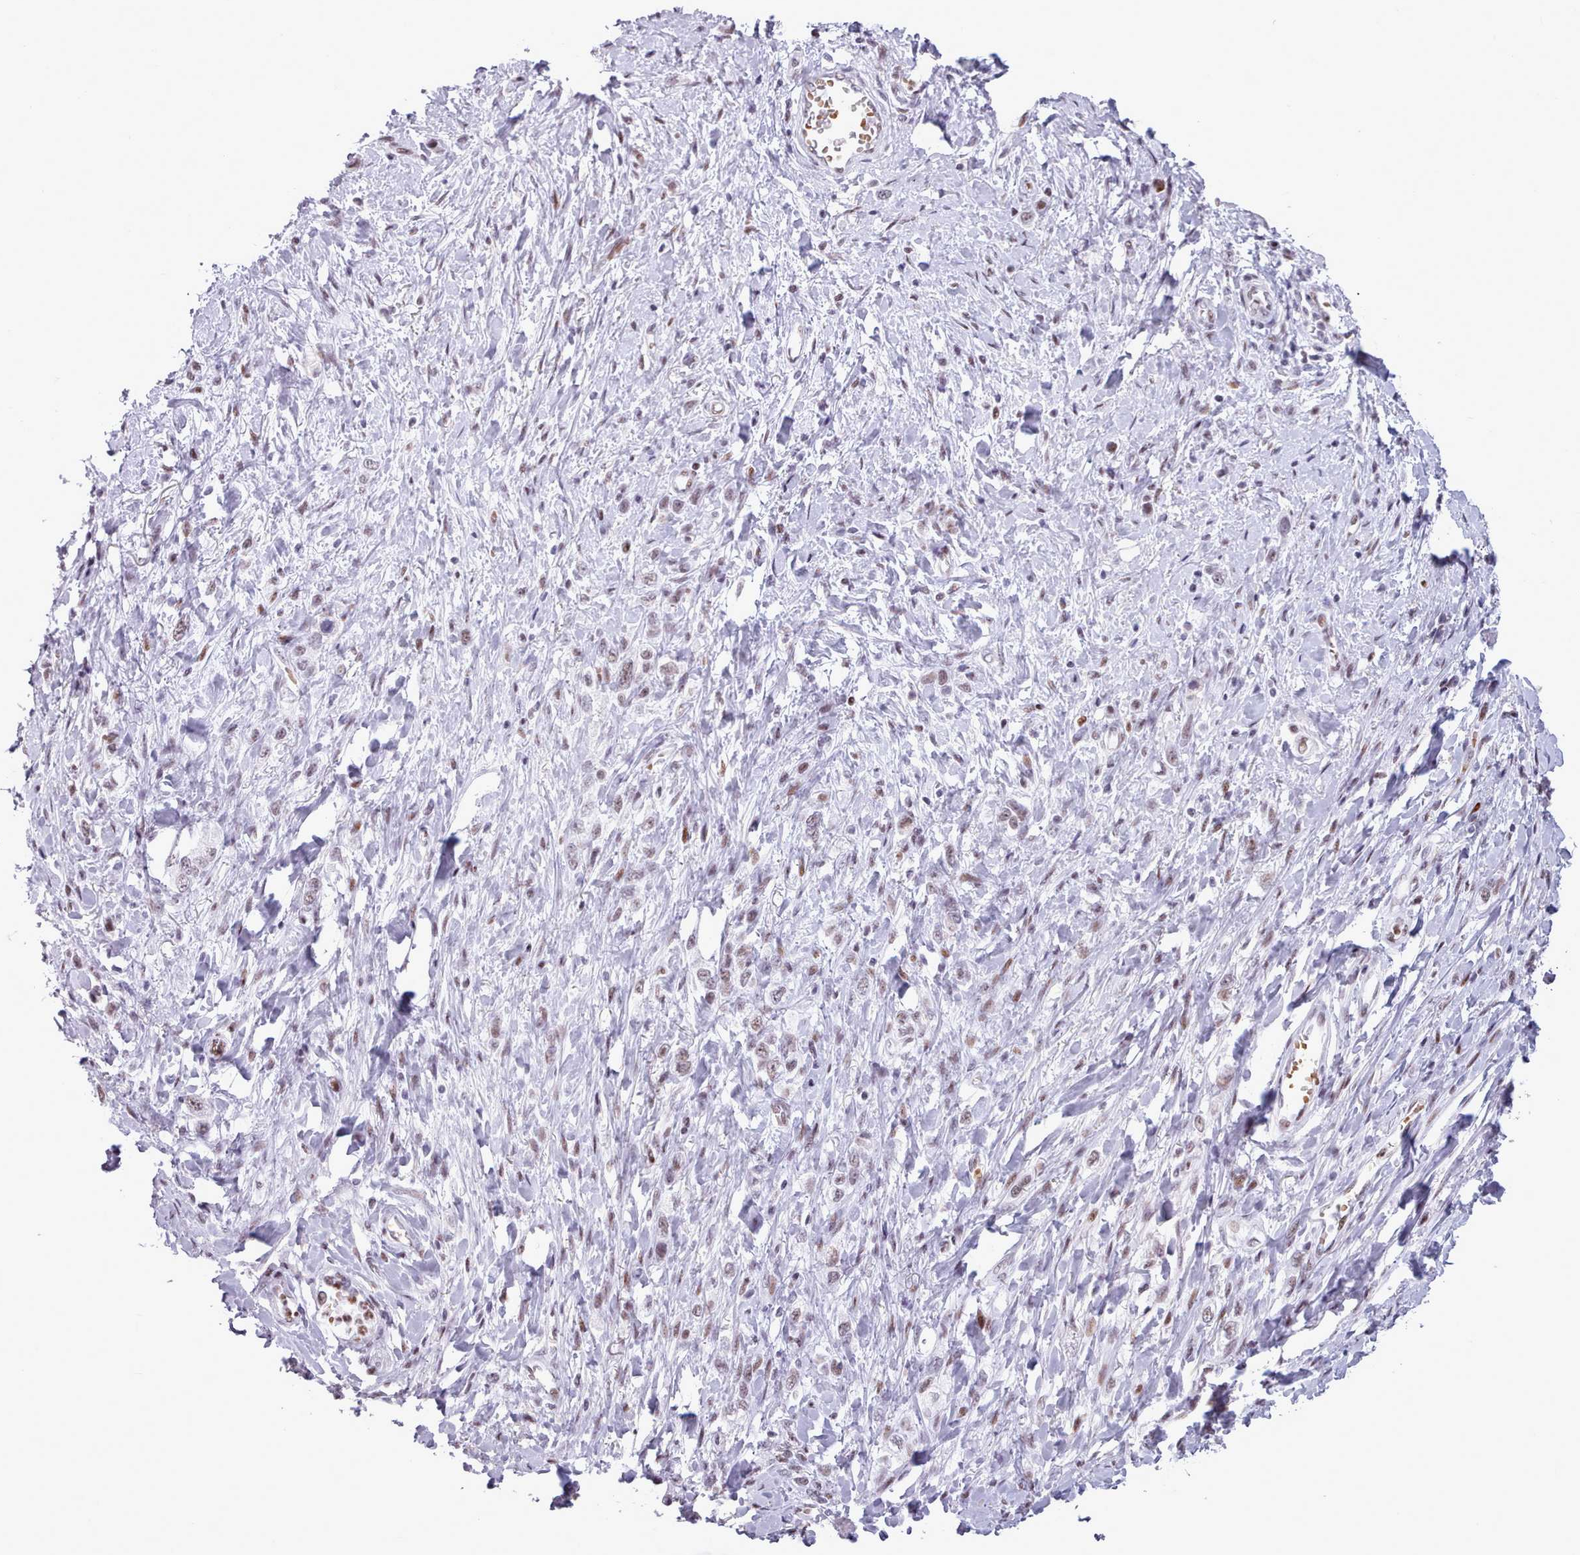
{"staining": {"intensity": "weak", "quantity": ">75%", "location": "nuclear"}, "tissue": "stomach cancer", "cell_type": "Tumor cells", "image_type": "cancer", "snomed": [{"axis": "morphology", "description": "Adenocarcinoma, NOS"}, {"axis": "topography", "description": "Stomach"}], "caption": "Immunohistochemical staining of human stomach cancer (adenocarcinoma) exhibits low levels of weak nuclear expression in approximately >75% of tumor cells.", "gene": "SRSF4", "patient": {"sex": "female", "age": 65}}